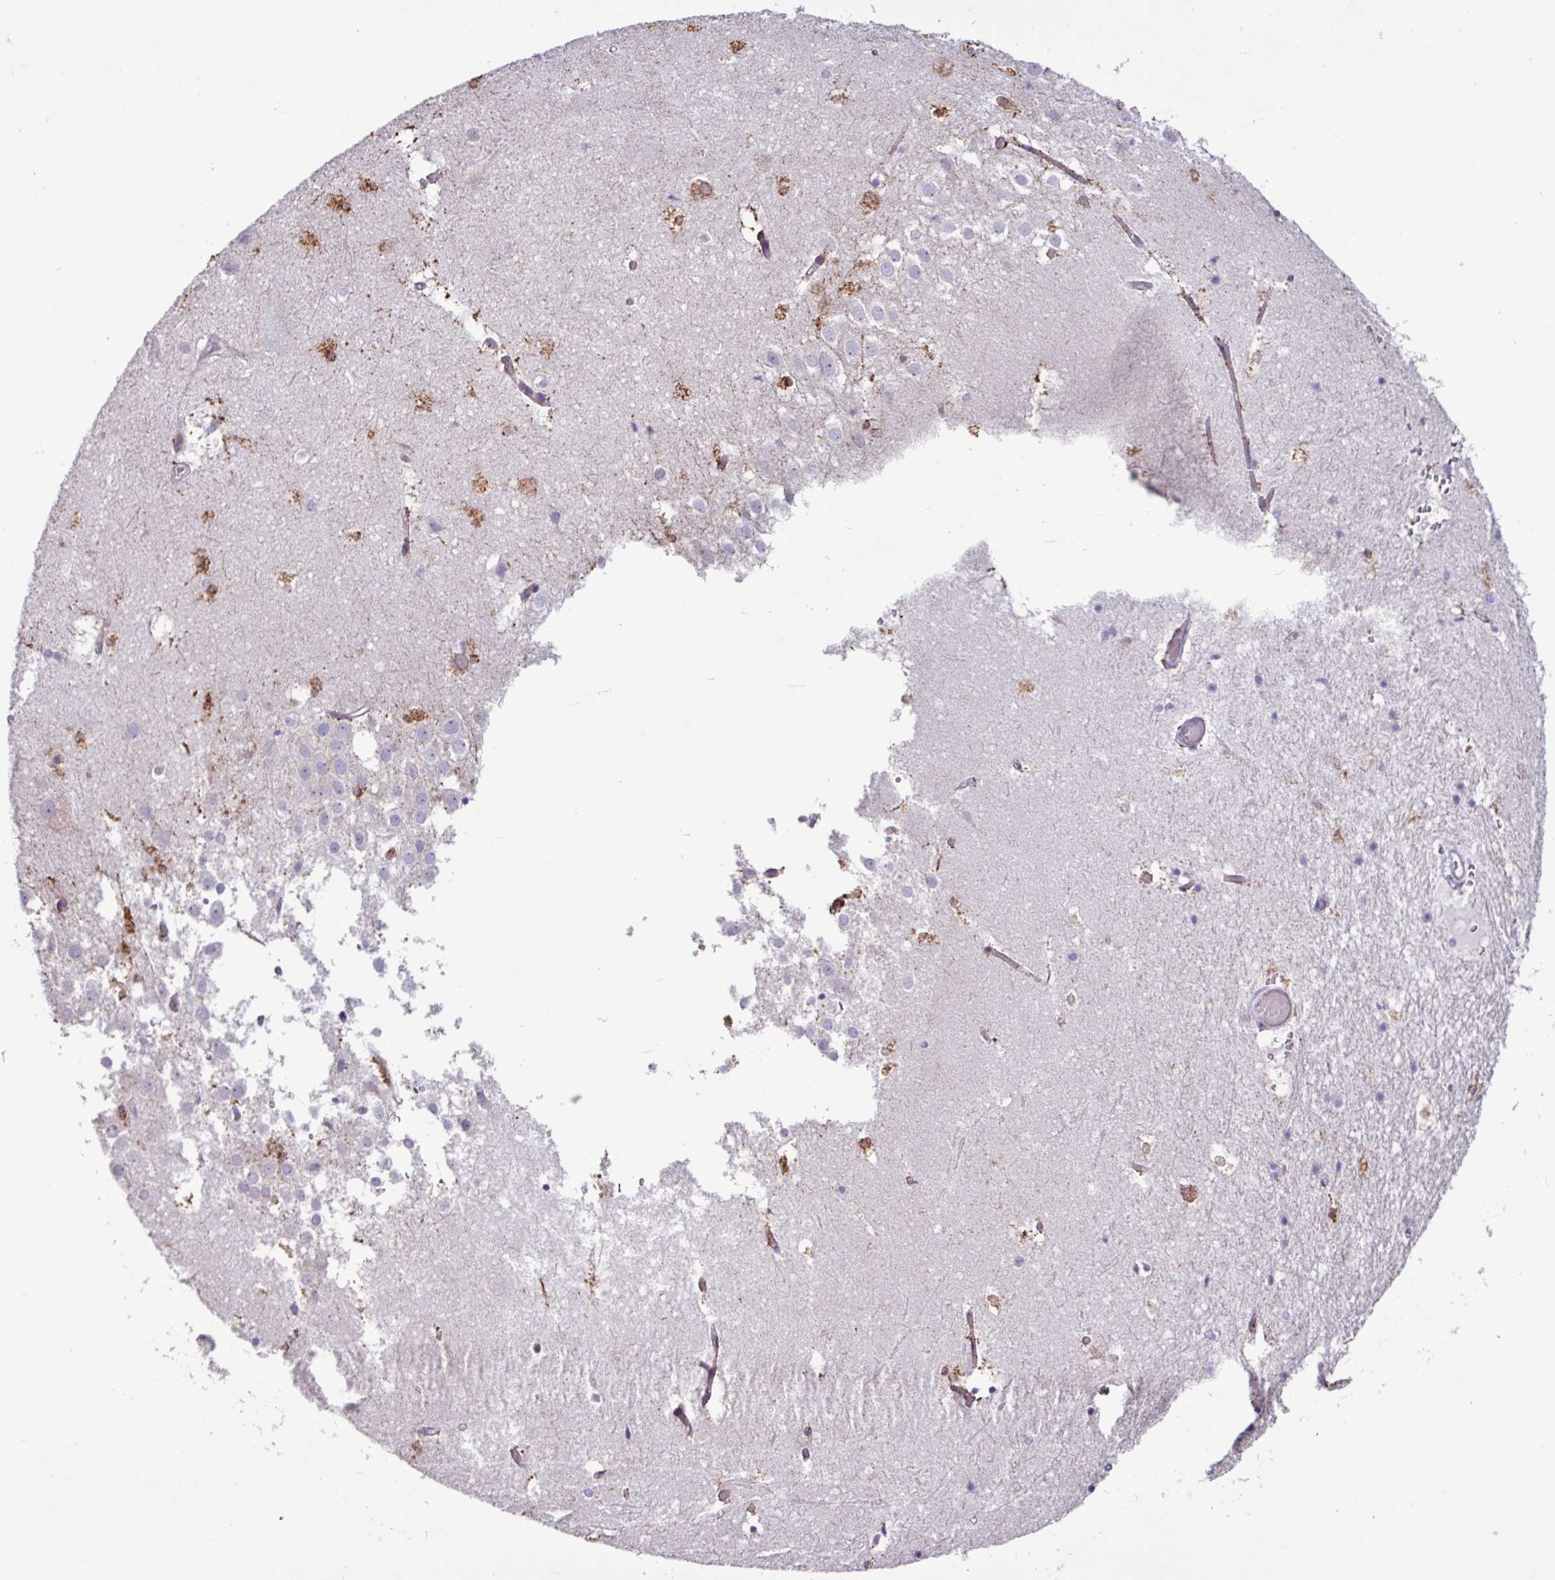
{"staining": {"intensity": "moderate", "quantity": "25%-75%", "location": "cytoplasmic/membranous"}, "tissue": "hippocampus", "cell_type": "Glial cells", "image_type": "normal", "snomed": [{"axis": "morphology", "description": "Normal tissue, NOS"}, {"axis": "topography", "description": "Hippocampus"}], "caption": "Normal hippocampus was stained to show a protein in brown. There is medium levels of moderate cytoplasmic/membranous staining in about 25%-75% of glial cells. (DAB IHC, brown staining for protein, blue staining for nuclei).", "gene": "PPP1R35", "patient": {"sex": "female", "age": 52}}